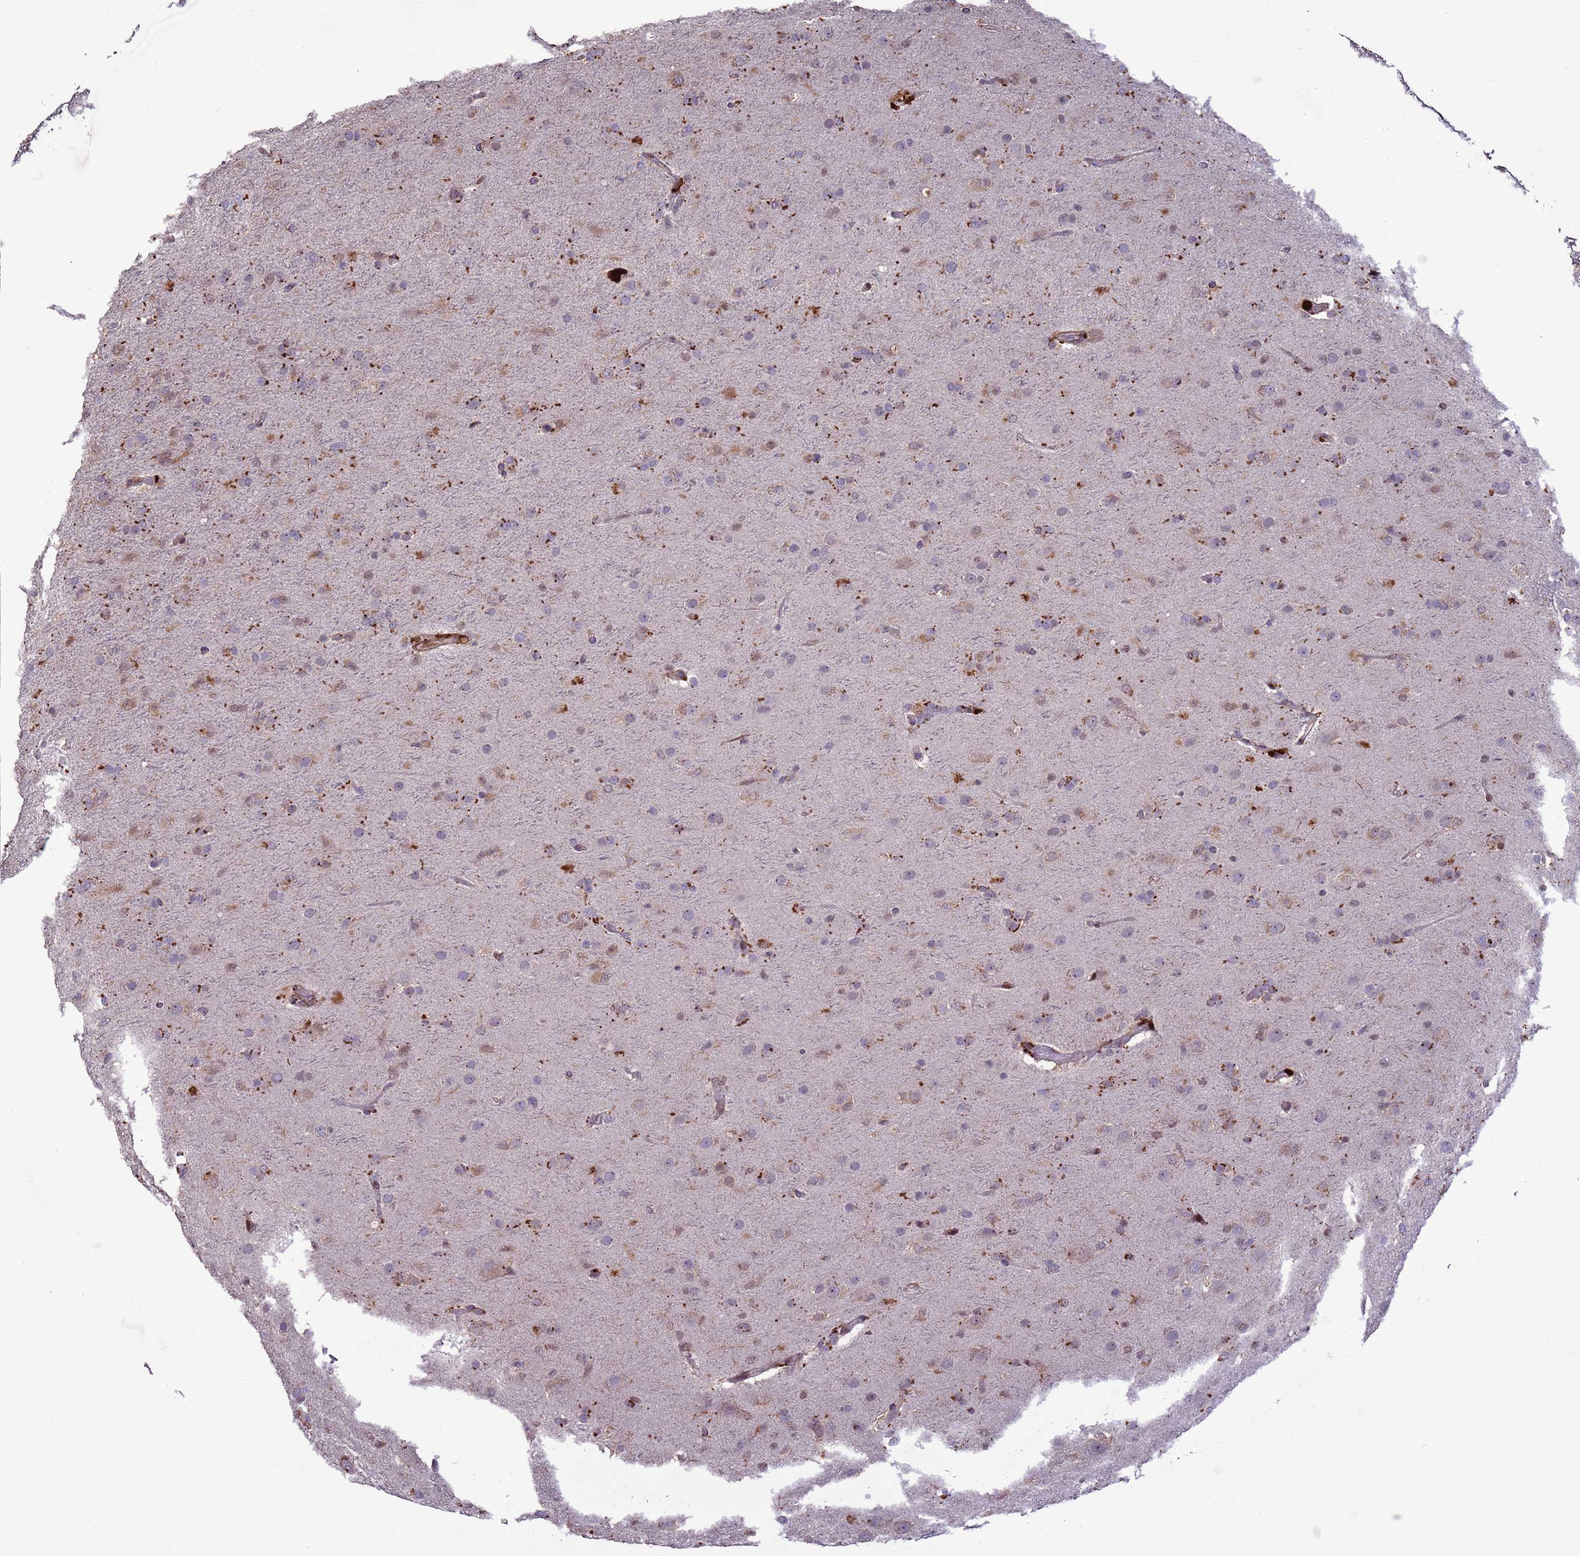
{"staining": {"intensity": "weak", "quantity": "25%-75%", "location": "cytoplasmic/membranous"}, "tissue": "glioma", "cell_type": "Tumor cells", "image_type": "cancer", "snomed": [{"axis": "morphology", "description": "Glioma, malignant, Low grade"}, {"axis": "topography", "description": "Brain"}], "caption": "Weak cytoplasmic/membranous staining for a protein is present in about 25%-75% of tumor cells of malignant glioma (low-grade) using IHC.", "gene": "HGH1", "patient": {"sex": "male", "age": 65}}